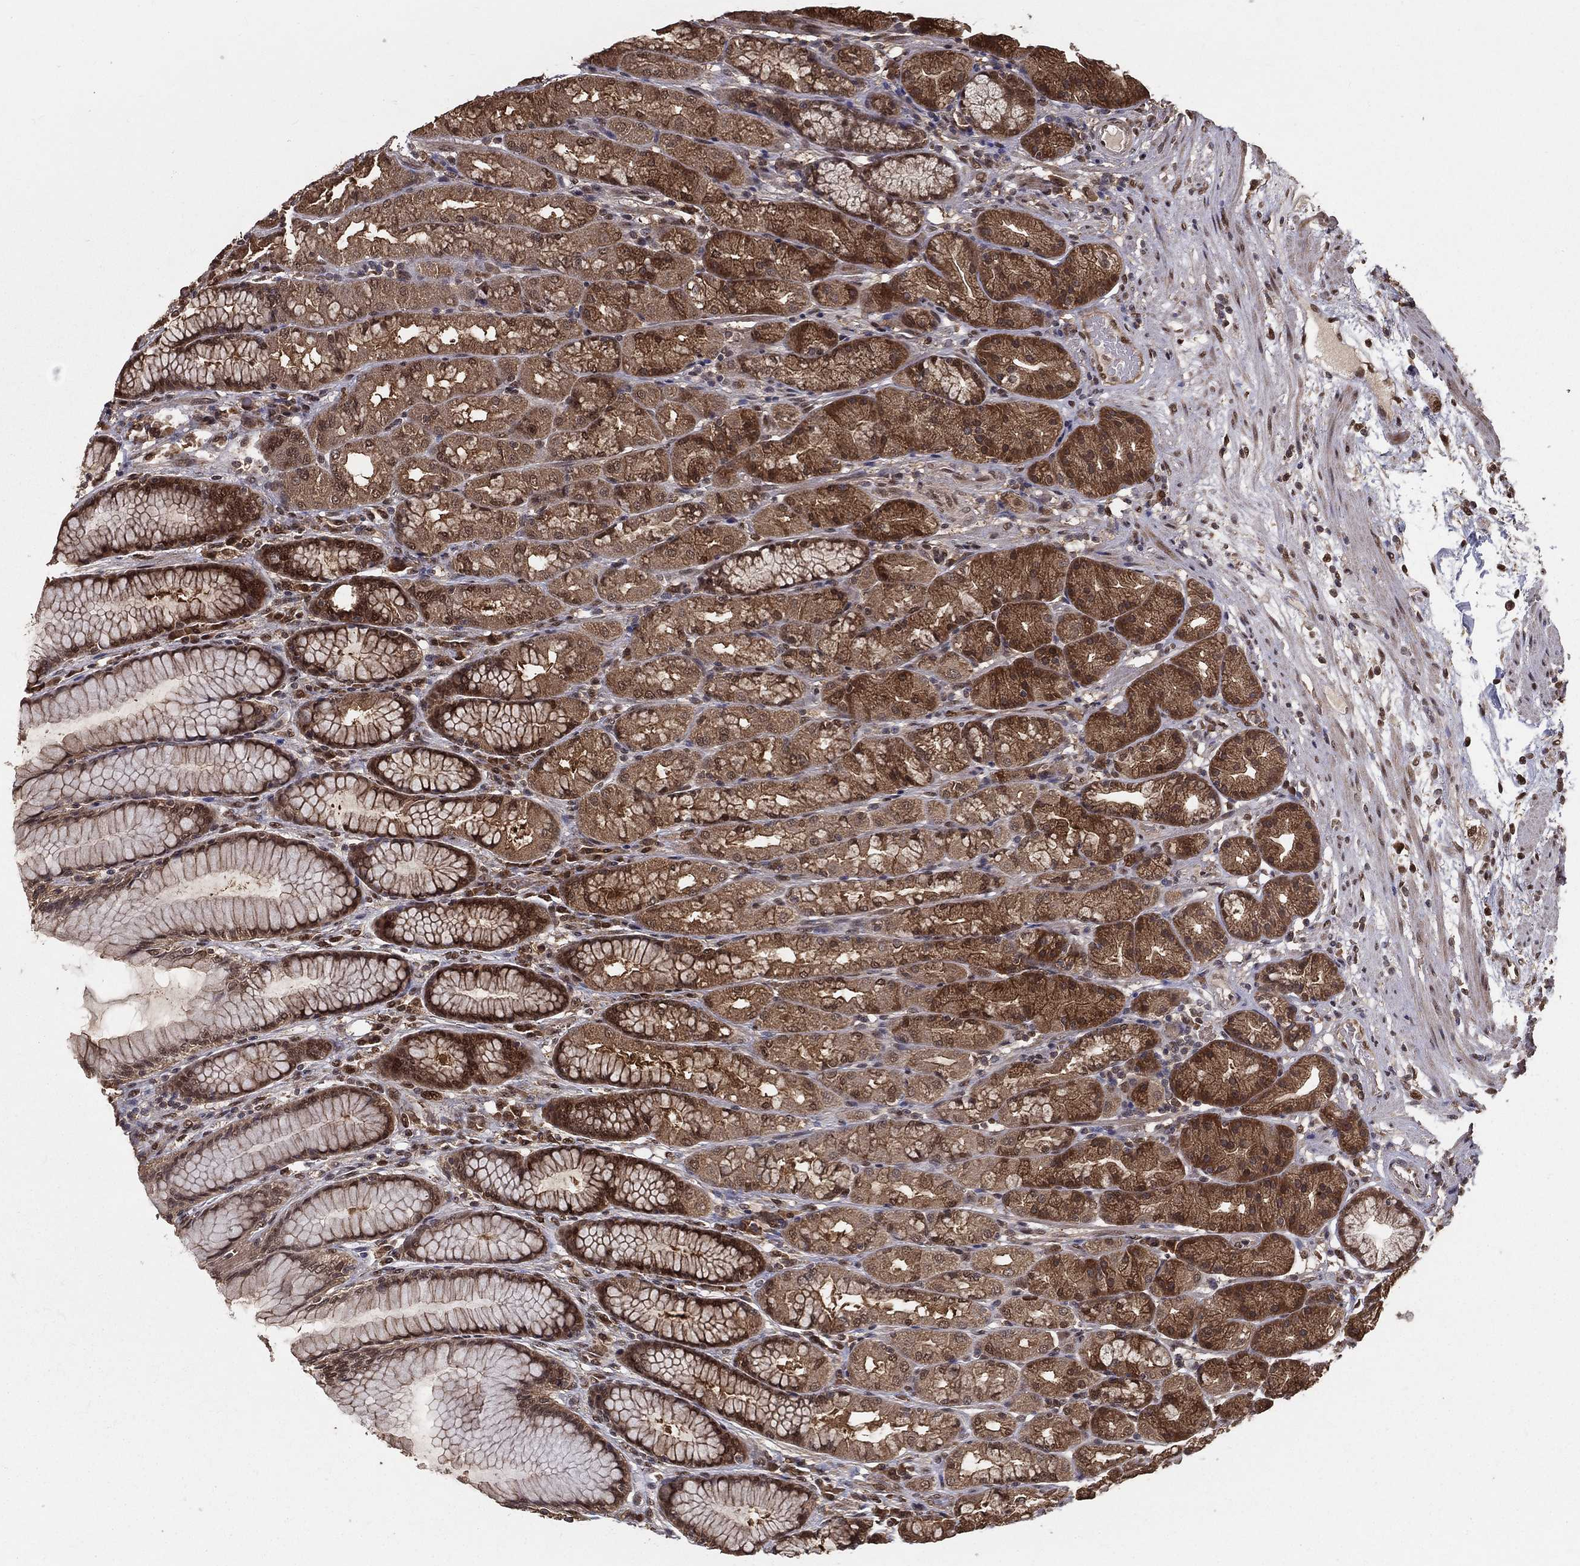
{"staining": {"intensity": "moderate", "quantity": ">75%", "location": "cytoplasmic/membranous,nuclear"}, "tissue": "stomach", "cell_type": "Glandular cells", "image_type": "normal", "snomed": [{"axis": "morphology", "description": "Normal tissue, NOS"}, {"axis": "morphology", "description": "Adenocarcinoma, NOS"}, {"axis": "topography", "description": "Stomach"}], "caption": "Stomach stained for a protein (brown) exhibits moderate cytoplasmic/membranous,nuclear positive positivity in about >75% of glandular cells.", "gene": "CARM1", "patient": {"sex": "female", "age": 79}}